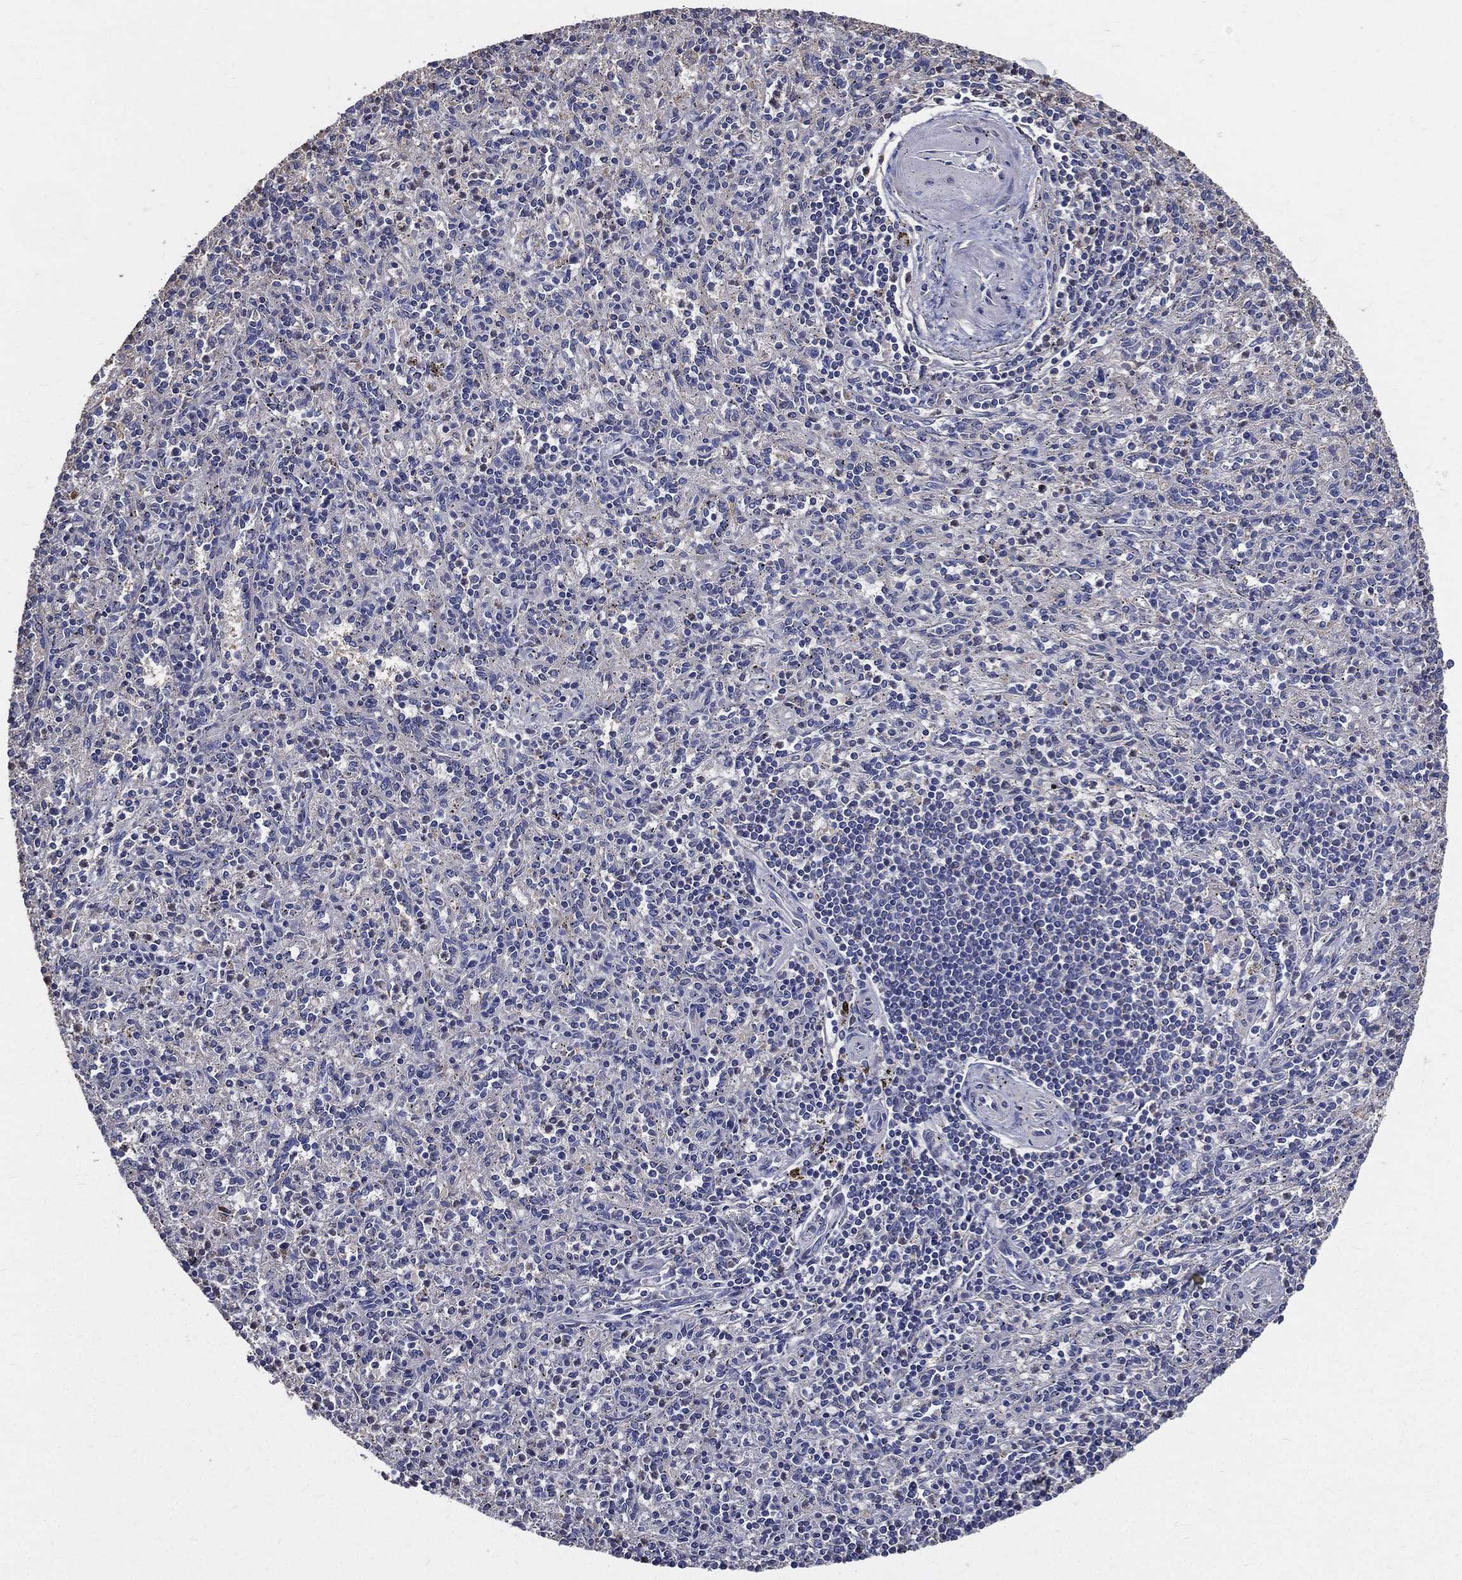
{"staining": {"intensity": "negative", "quantity": "none", "location": "none"}, "tissue": "spleen", "cell_type": "Cells in red pulp", "image_type": "normal", "snomed": [{"axis": "morphology", "description": "Normal tissue, NOS"}, {"axis": "topography", "description": "Spleen"}], "caption": "Immunohistochemistry (IHC) photomicrograph of benign spleen: spleen stained with DAB (3,3'-diaminobenzidine) exhibits no significant protein staining in cells in red pulp.", "gene": "SERPINB2", "patient": {"sex": "male", "age": 69}}